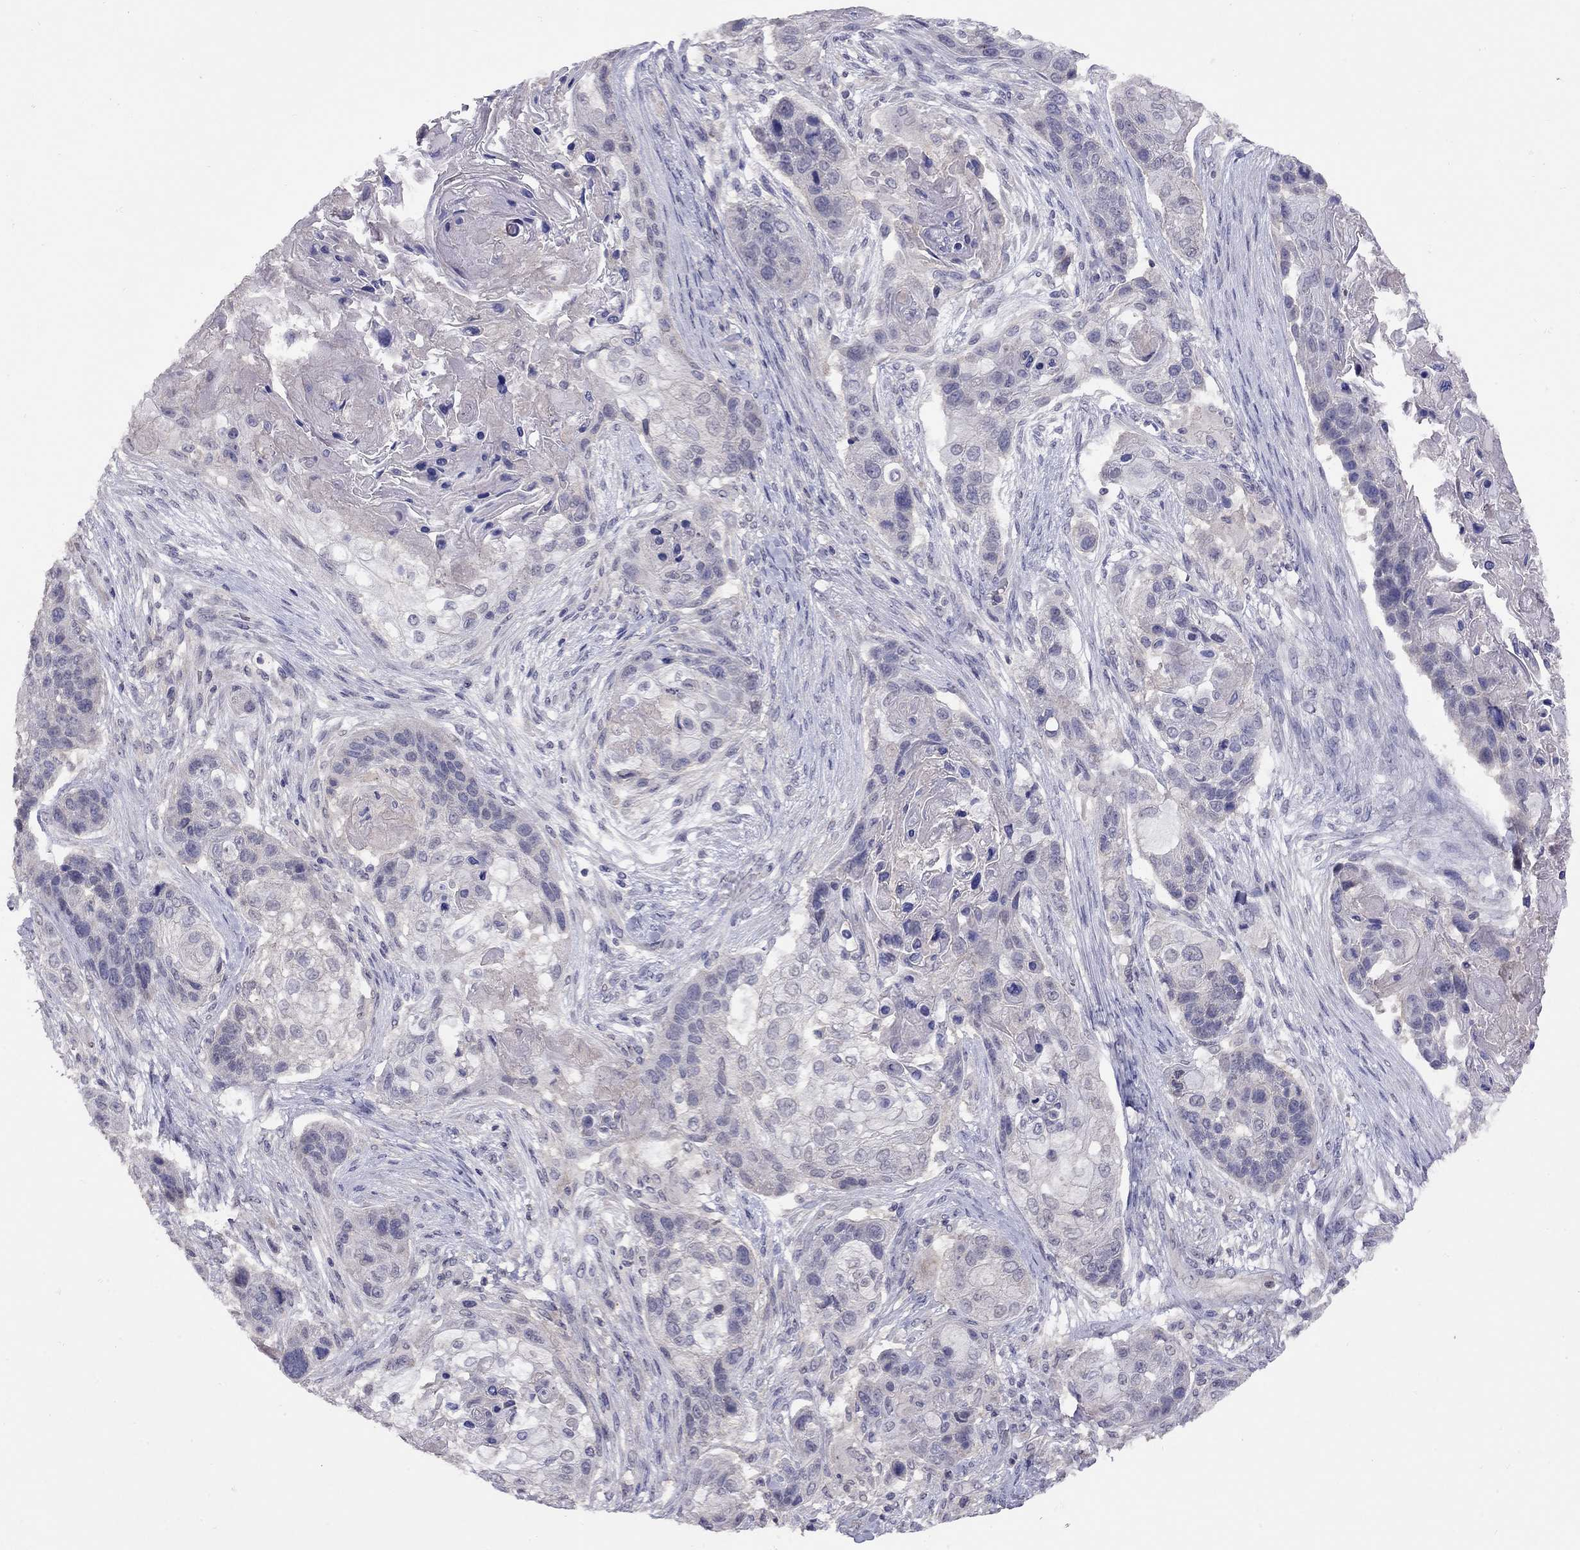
{"staining": {"intensity": "negative", "quantity": "none", "location": "none"}, "tissue": "lung cancer", "cell_type": "Tumor cells", "image_type": "cancer", "snomed": [{"axis": "morphology", "description": "Squamous cell carcinoma, NOS"}, {"axis": "topography", "description": "Lung"}], "caption": "IHC image of neoplastic tissue: squamous cell carcinoma (lung) stained with DAB shows no significant protein expression in tumor cells.", "gene": "RTP5", "patient": {"sex": "male", "age": 69}}